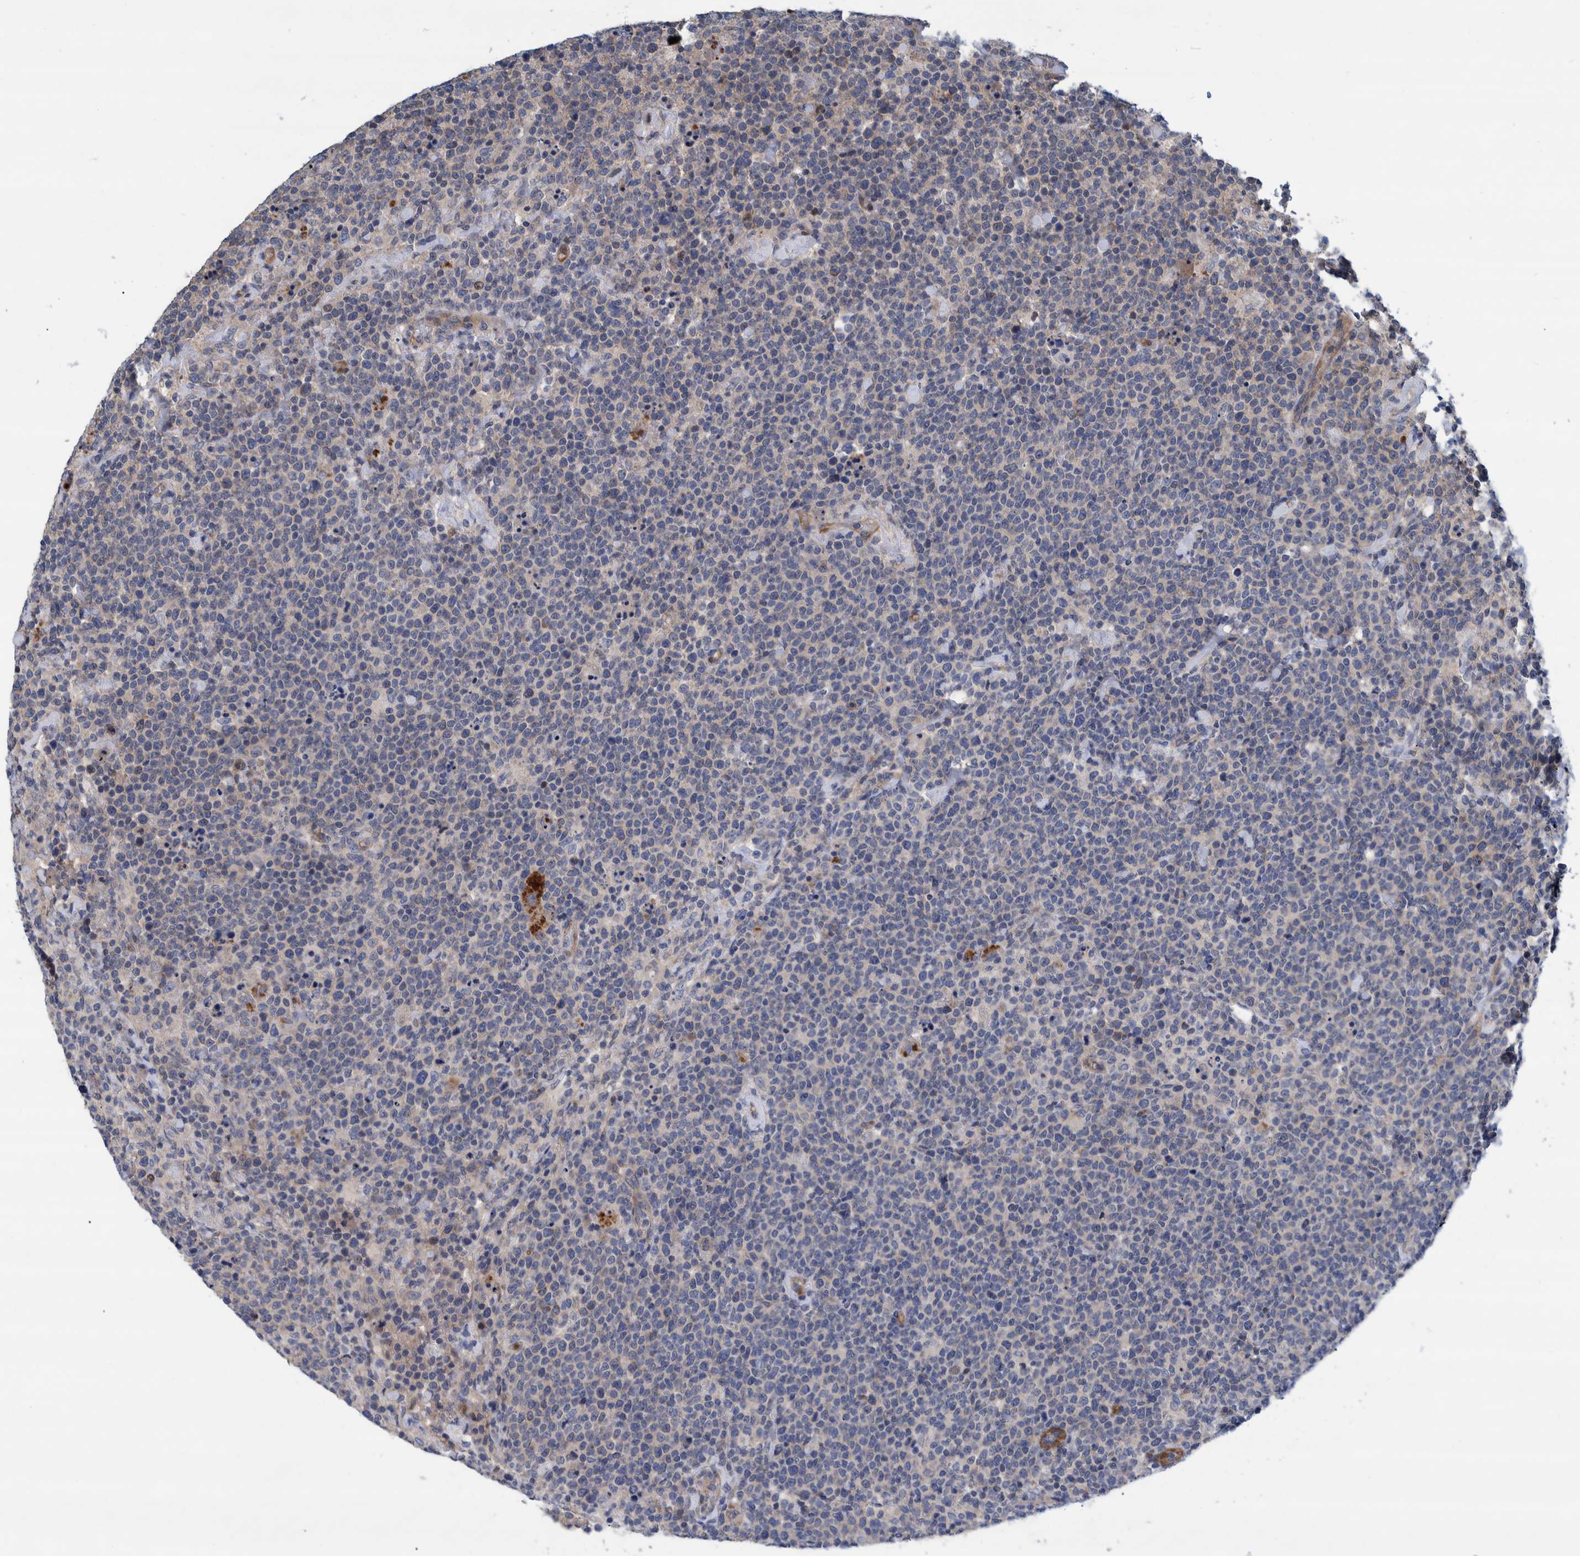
{"staining": {"intensity": "weak", "quantity": "25%-75%", "location": "cytoplasmic/membranous"}, "tissue": "lymphoma", "cell_type": "Tumor cells", "image_type": "cancer", "snomed": [{"axis": "morphology", "description": "Malignant lymphoma, non-Hodgkin's type, High grade"}, {"axis": "topography", "description": "Lymph node"}], "caption": "DAB (3,3'-diaminobenzidine) immunohistochemical staining of malignant lymphoma, non-Hodgkin's type (high-grade) shows weak cytoplasmic/membranous protein positivity in about 25%-75% of tumor cells.", "gene": "GRPEL2", "patient": {"sex": "male", "age": 61}}